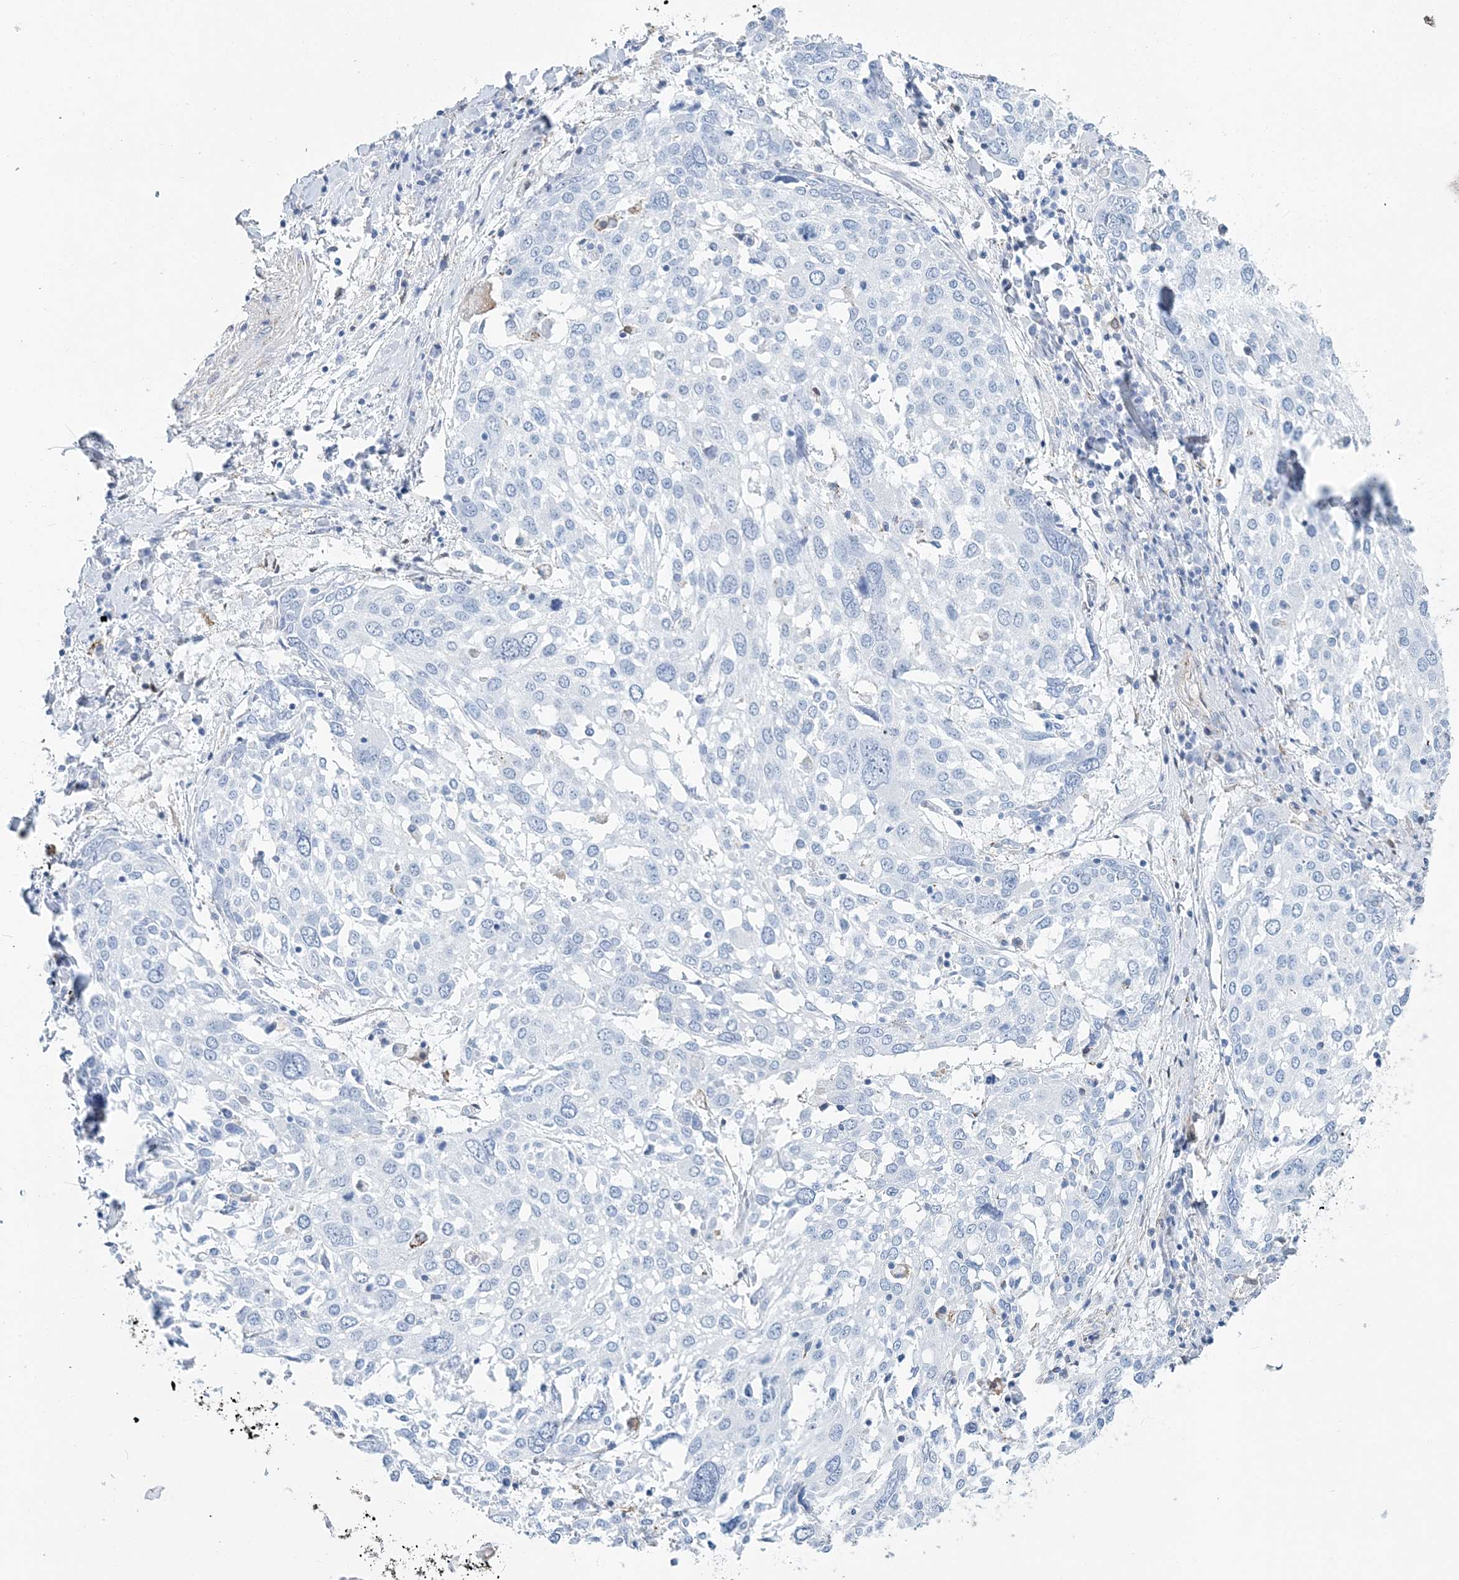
{"staining": {"intensity": "negative", "quantity": "none", "location": "none"}, "tissue": "lung cancer", "cell_type": "Tumor cells", "image_type": "cancer", "snomed": [{"axis": "morphology", "description": "Squamous cell carcinoma, NOS"}, {"axis": "topography", "description": "Lung"}], "caption": "Protein analysis of squamous cell carcinoma (lung) reveals no significant positivity in tumor cells.", "gene": "NKX6-1", "patient": {"sex": "male", "age": 65}}